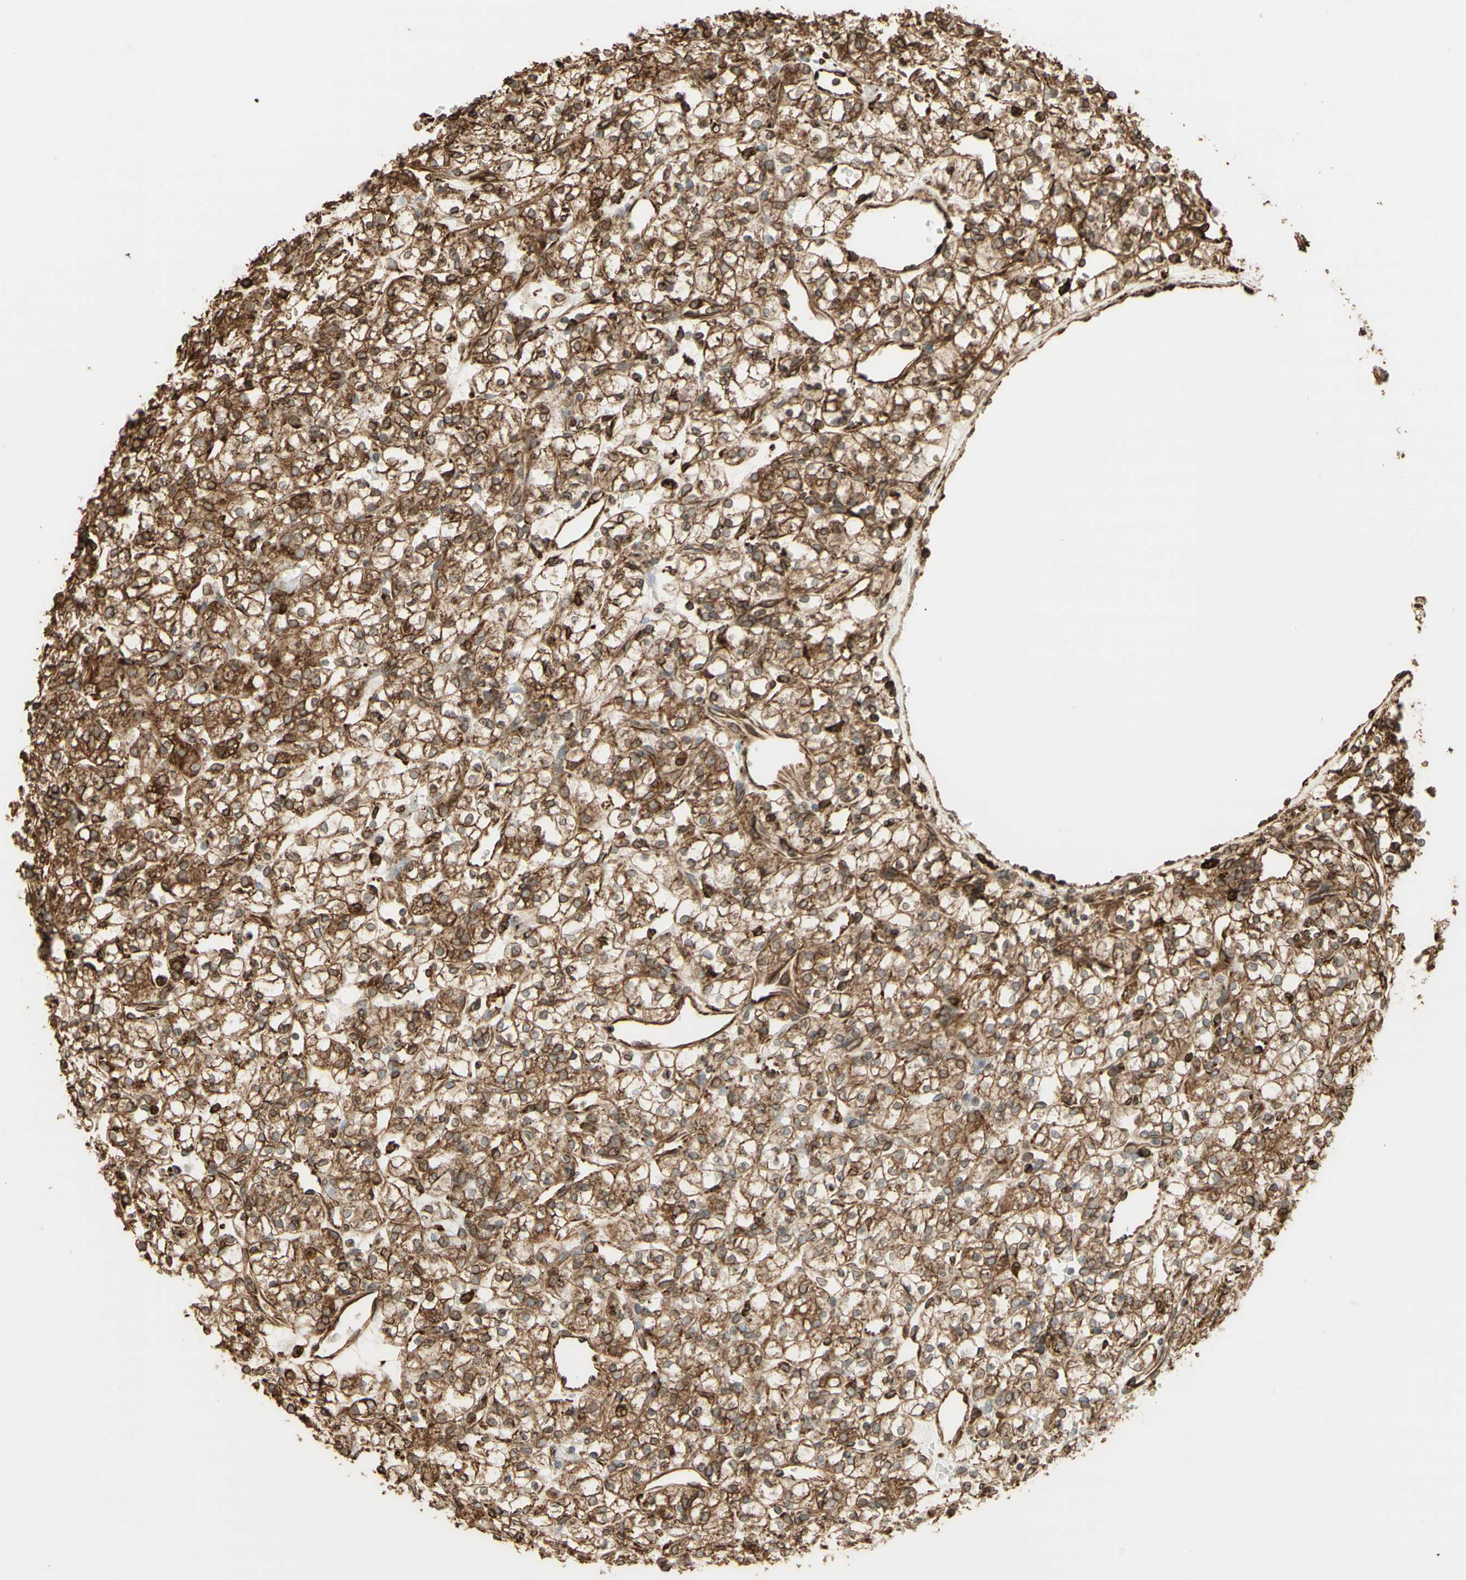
{"staining": {"intensity": "moderate", "quantity": ">75%", "location": "cytoplasmic/membranous"}, "tissue": "renal cancer", "cell_type": "Tumor cells", "image_type": "cancer", "snomed": [{"axis": "morphology", "description": "Adenocarcinoma, NOS"}, {"axis": "topography", "description": "Kidney"}], "caption": "High-power microscopy captured an immunohistochemistry image of adenocarcinoma (renal), revealing moderate cytoplasmic/membranous expression in about >75% of tumor cells. Immunohistochemistry (ihc) stains the protein in brown and the nuclei are stained blue.", "gene": "CANX", "patient": {"sex": "female", "age": 60}}